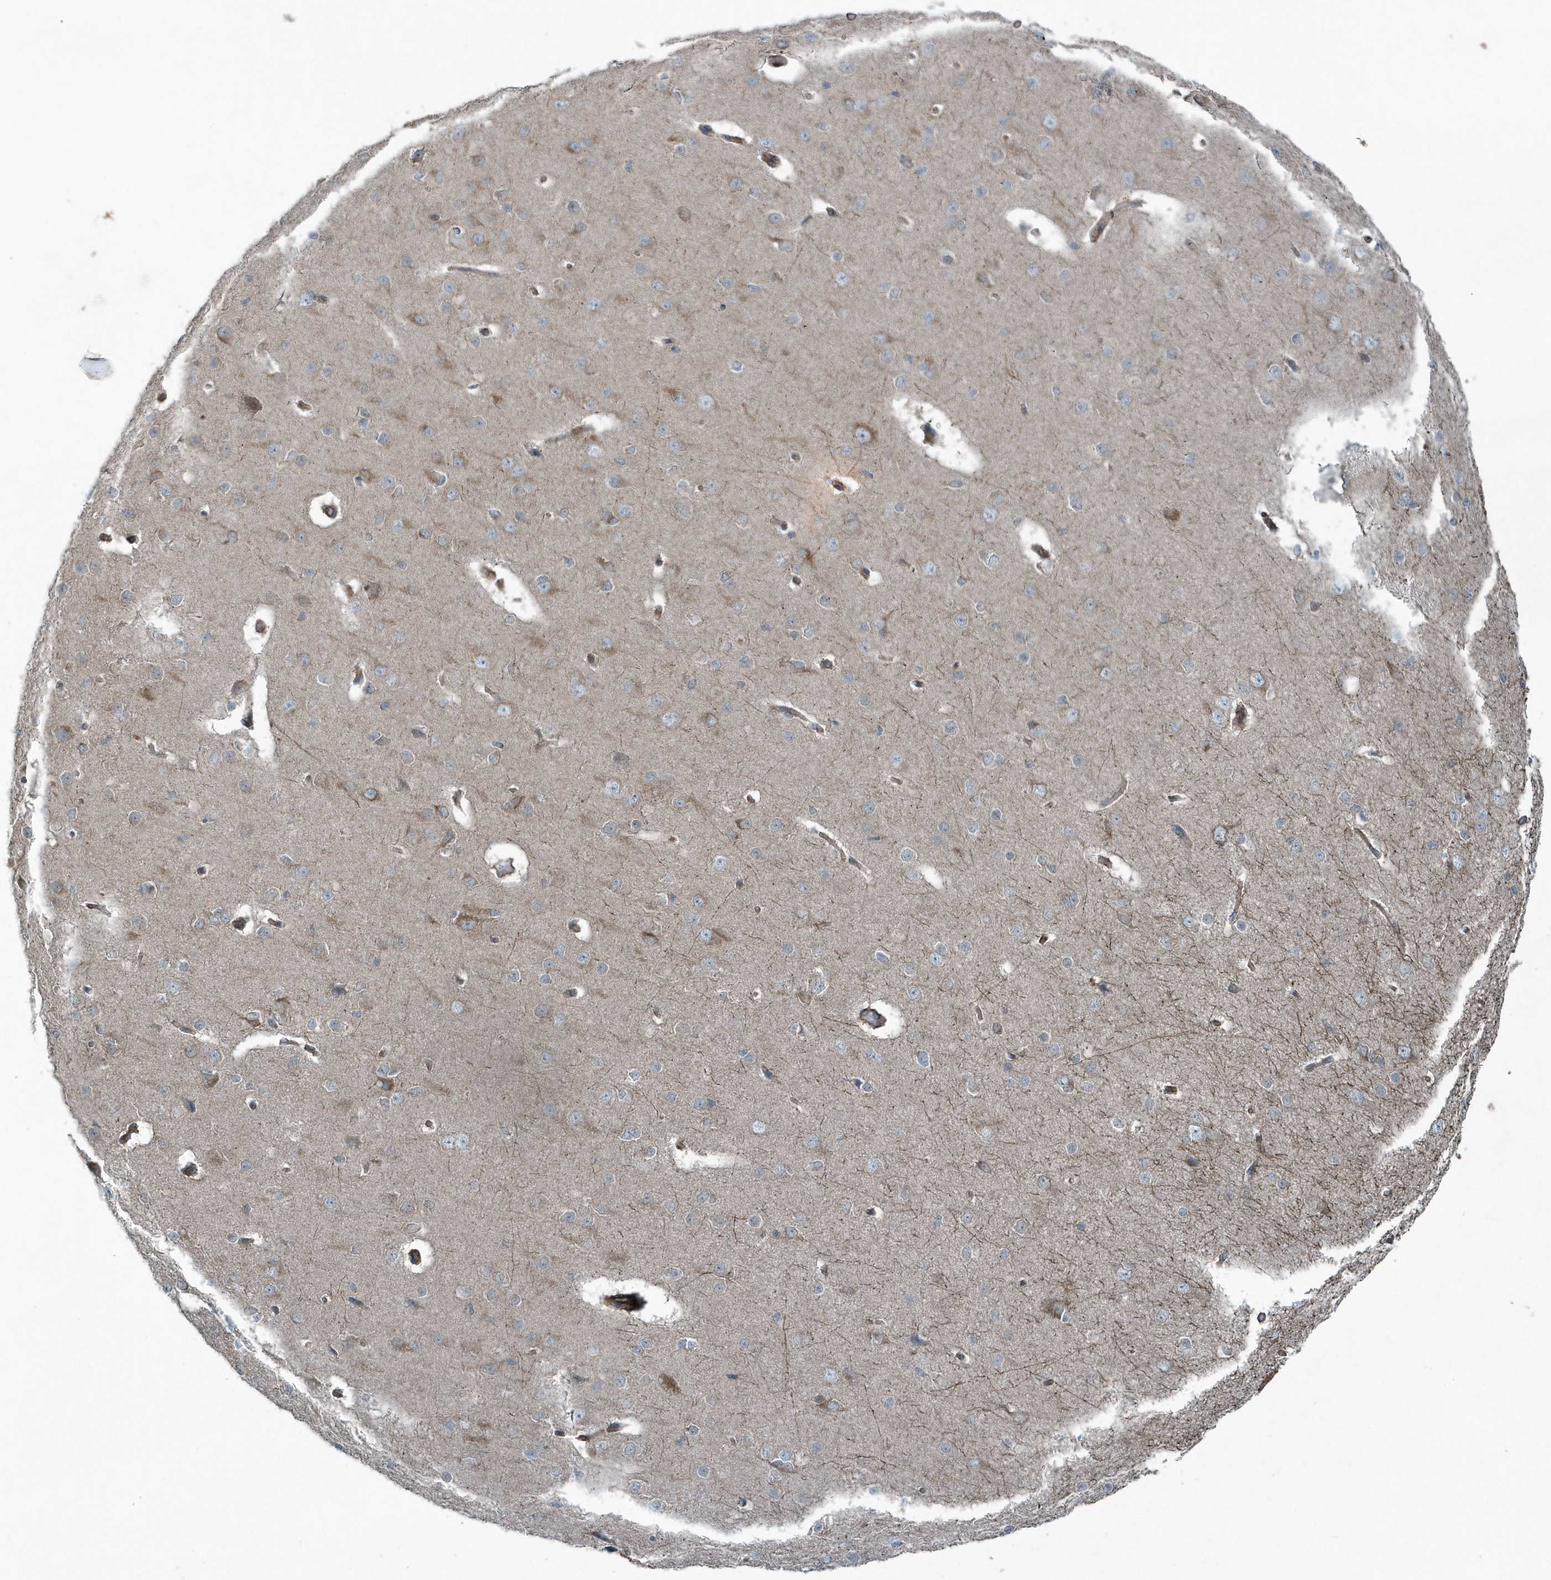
{"staining": {"intensity": "weak", "quantity": "25%-75%", "location": "cytoplasmic/membranous"}, "tissue": "cerebral cortex", "cell_type": "Endothelial cells", "image_type": "normal", "snomed": [{"axis": "morphology", "description": "Normal tissue, NOS"}, {"axis": "morphology", "description": "Developmental malformation"}, {"axis": "topography", "description": "Cerebral cortex"}], "caption": "Immunohistochemical staining of unremarkable cerebral cortex shows 25%-75% levels of weak cytoplasmic/membranous protein expression in approximately 25%-75% of endothelial cells.", "gene": "GCC2", "patient": {"sex": "female", "age": 30}}